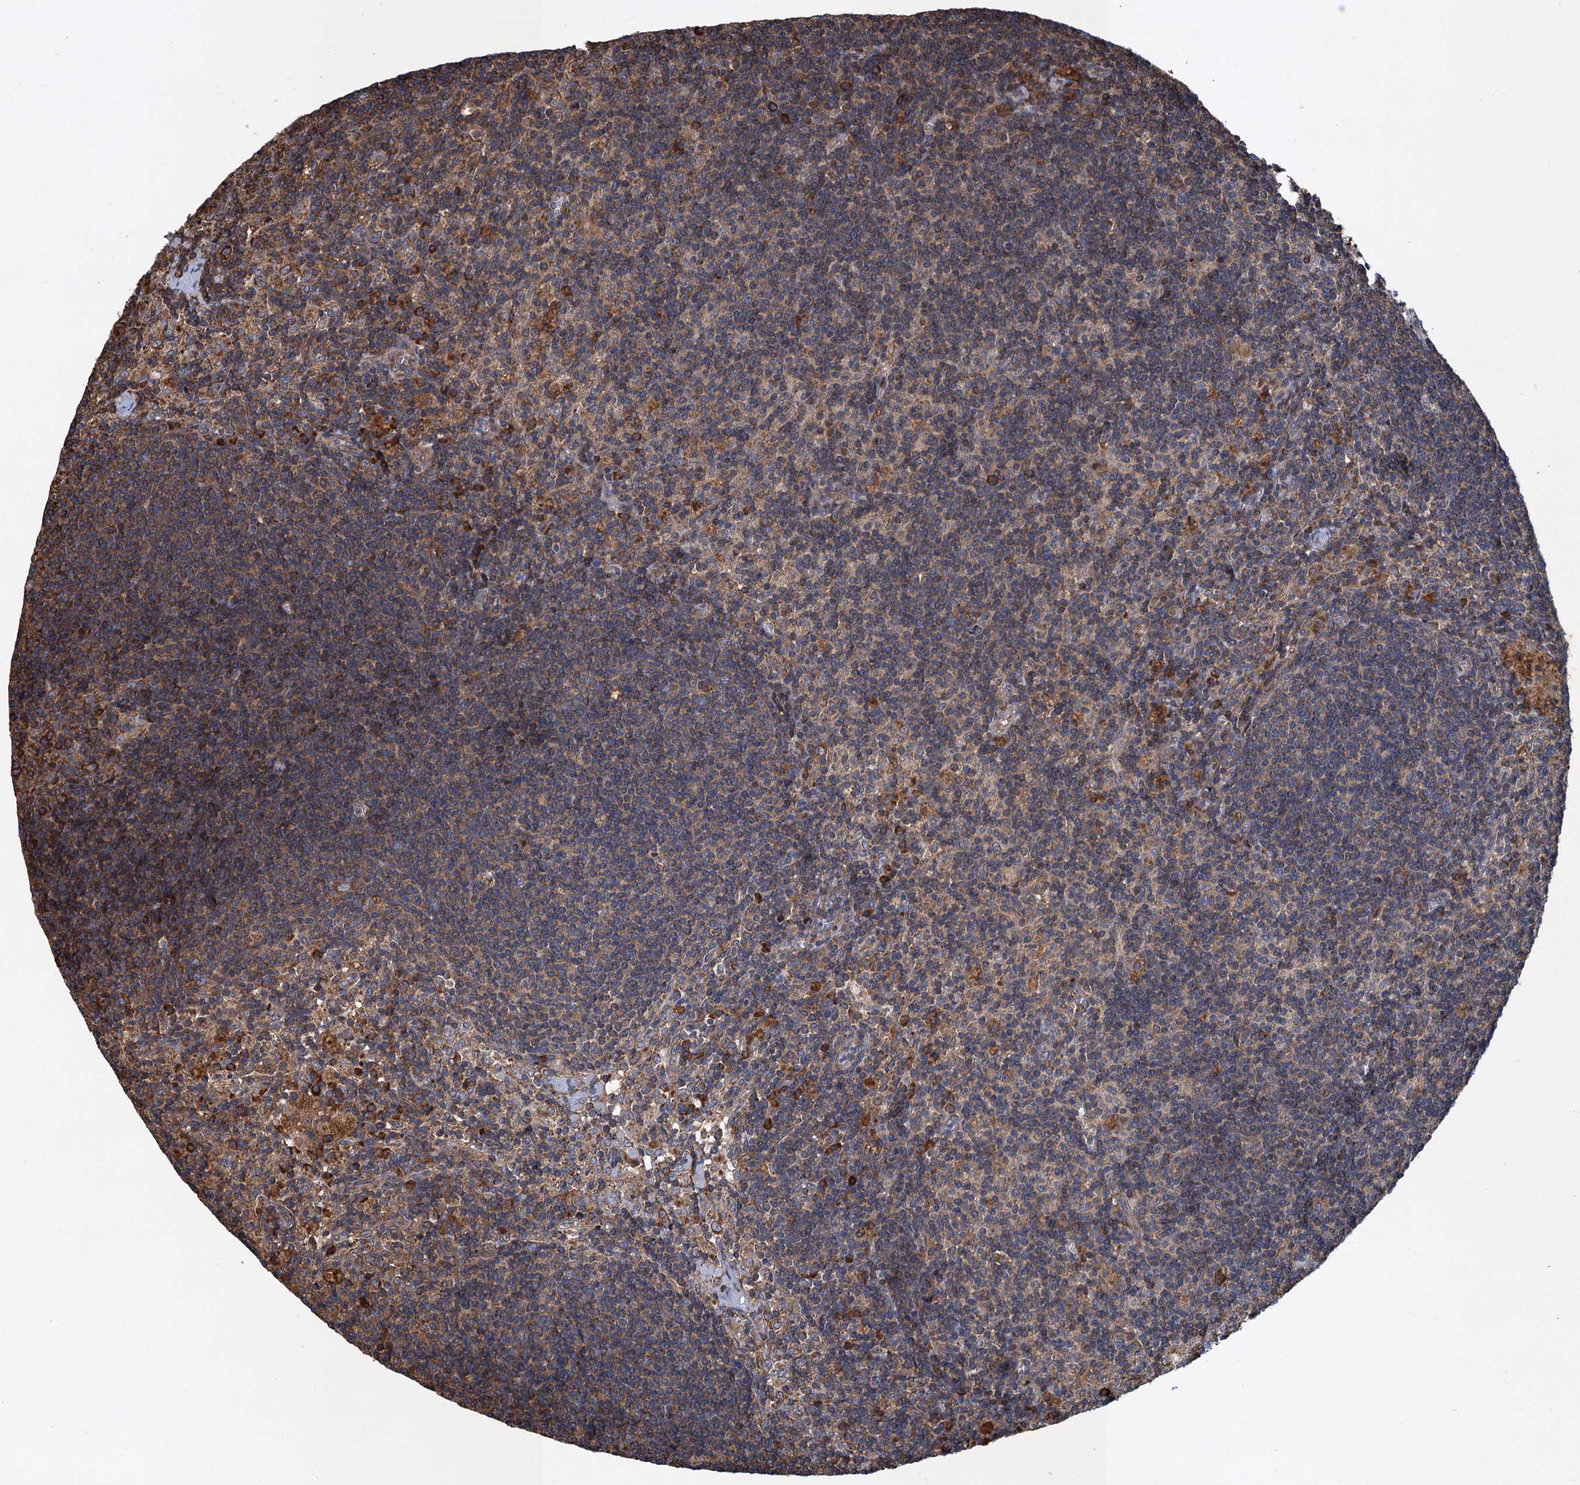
{"staining": {"intensity": "moderate", "quantity": ">75%", "location": "cytoplasmic/membranous"}, "tissue": "lymph node", "cell_type": "Non-germinal center cells", "image_type": "normal", "snomed": [{"axis": "morphology", "description": "Normal tissue, NOS"}, {"axis": "topography", "description": "Lymph node"}], "caption": "Lymph node stained for a protein (brown) reveals moderate cytoplasmic/membranous positive positivity in approximately >75% of non-germinal center cells.", "gene": "LINS1", "patient": {"sex": "male", "age": 69}}